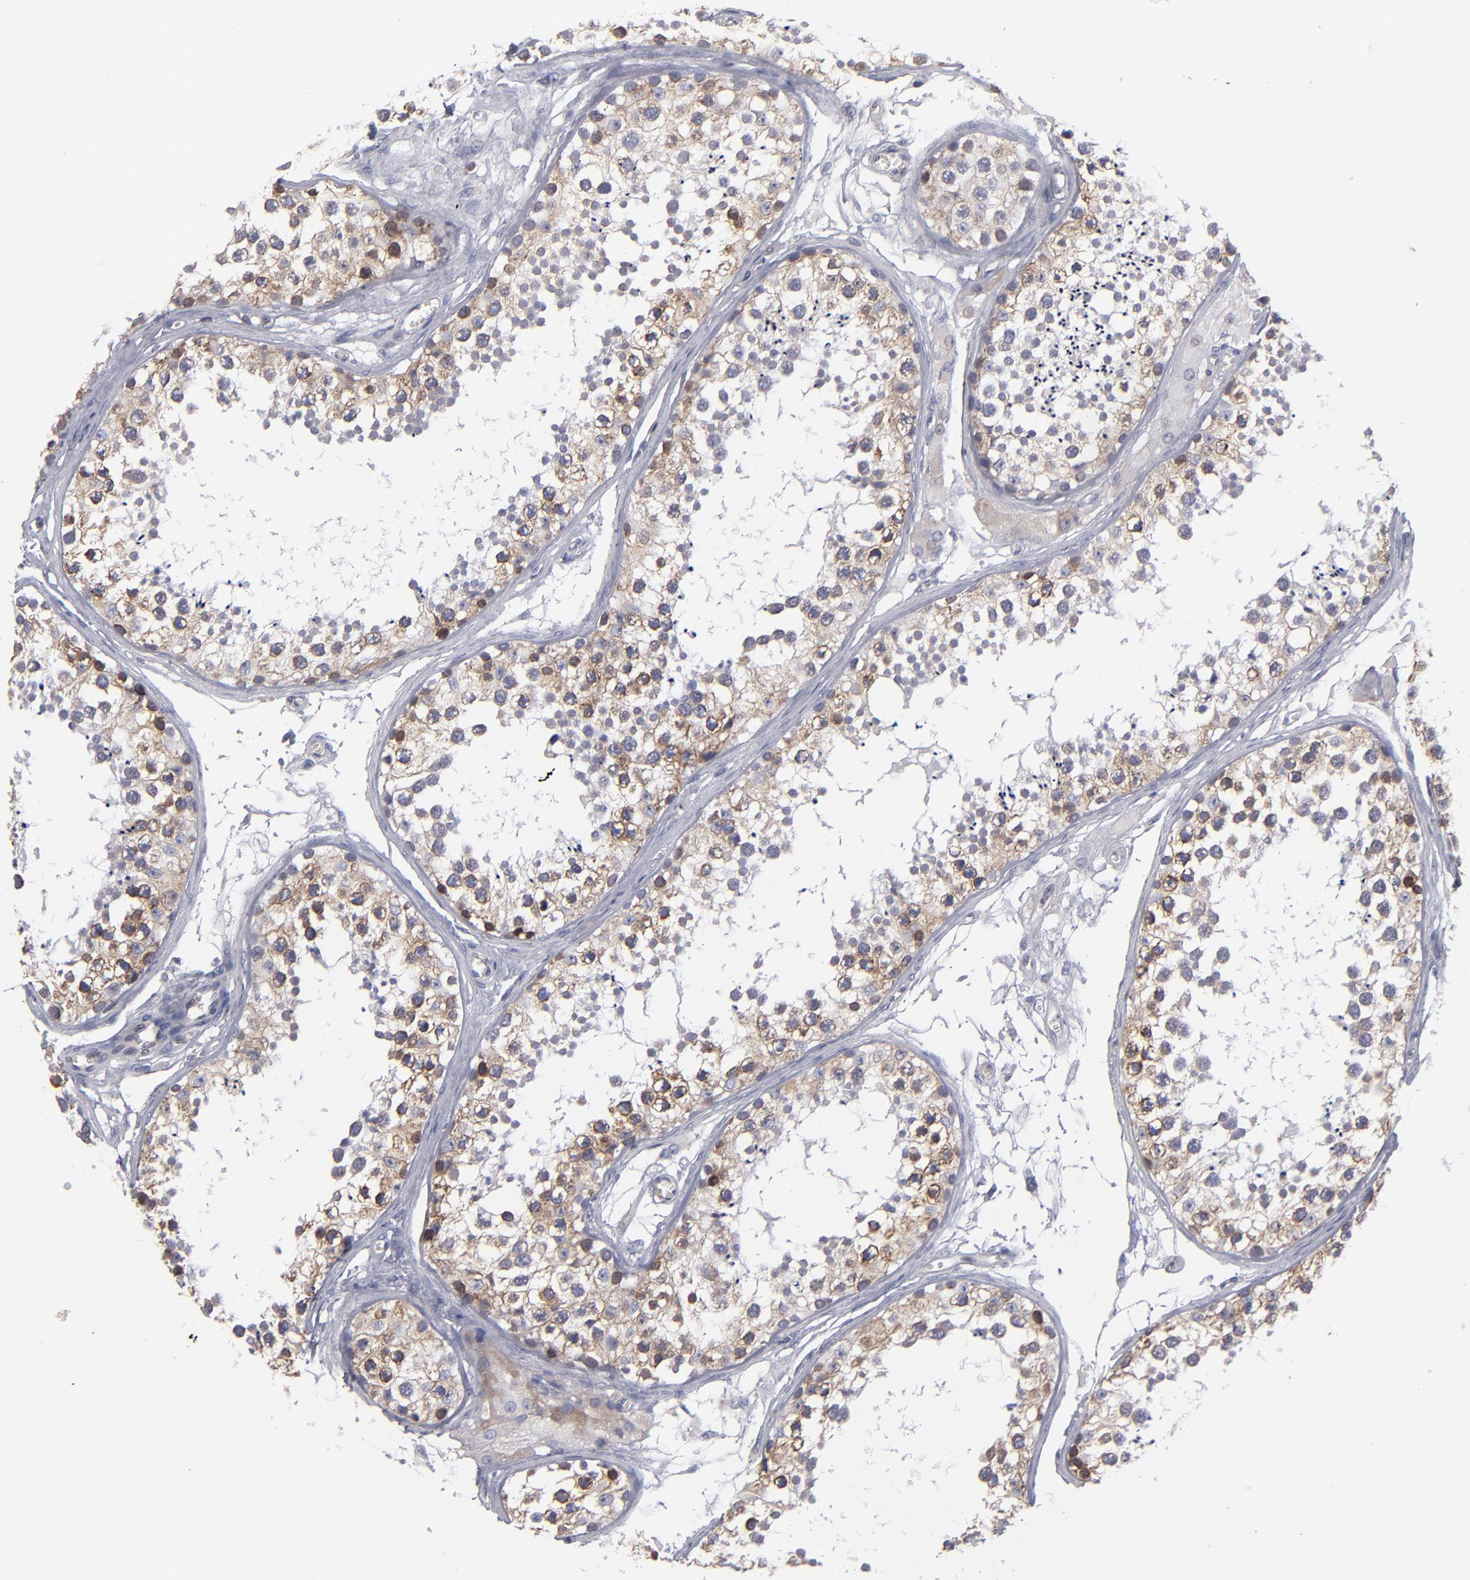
{"staining": {"intensity": "moderate", "quantity": ">75%", "location": "cytoplasmic/membranous"}, "tissue": "testis", "cell_type": "Cells in seminiferous ducts", "image_type": "normal", "snomed": [{"axis": "morphology", "description": "Normal tissue, NOS"}, {"axis": "topography", "description": "Testis"}], "caption": "The photomicrograph shows staining of benign testis, revealing moderate cytoplasmic/membranous protein staining (brown color) within cells in seminiferous ducts.", "gene": "TMX1", "patient": {"sex": "male", "age": 57}}